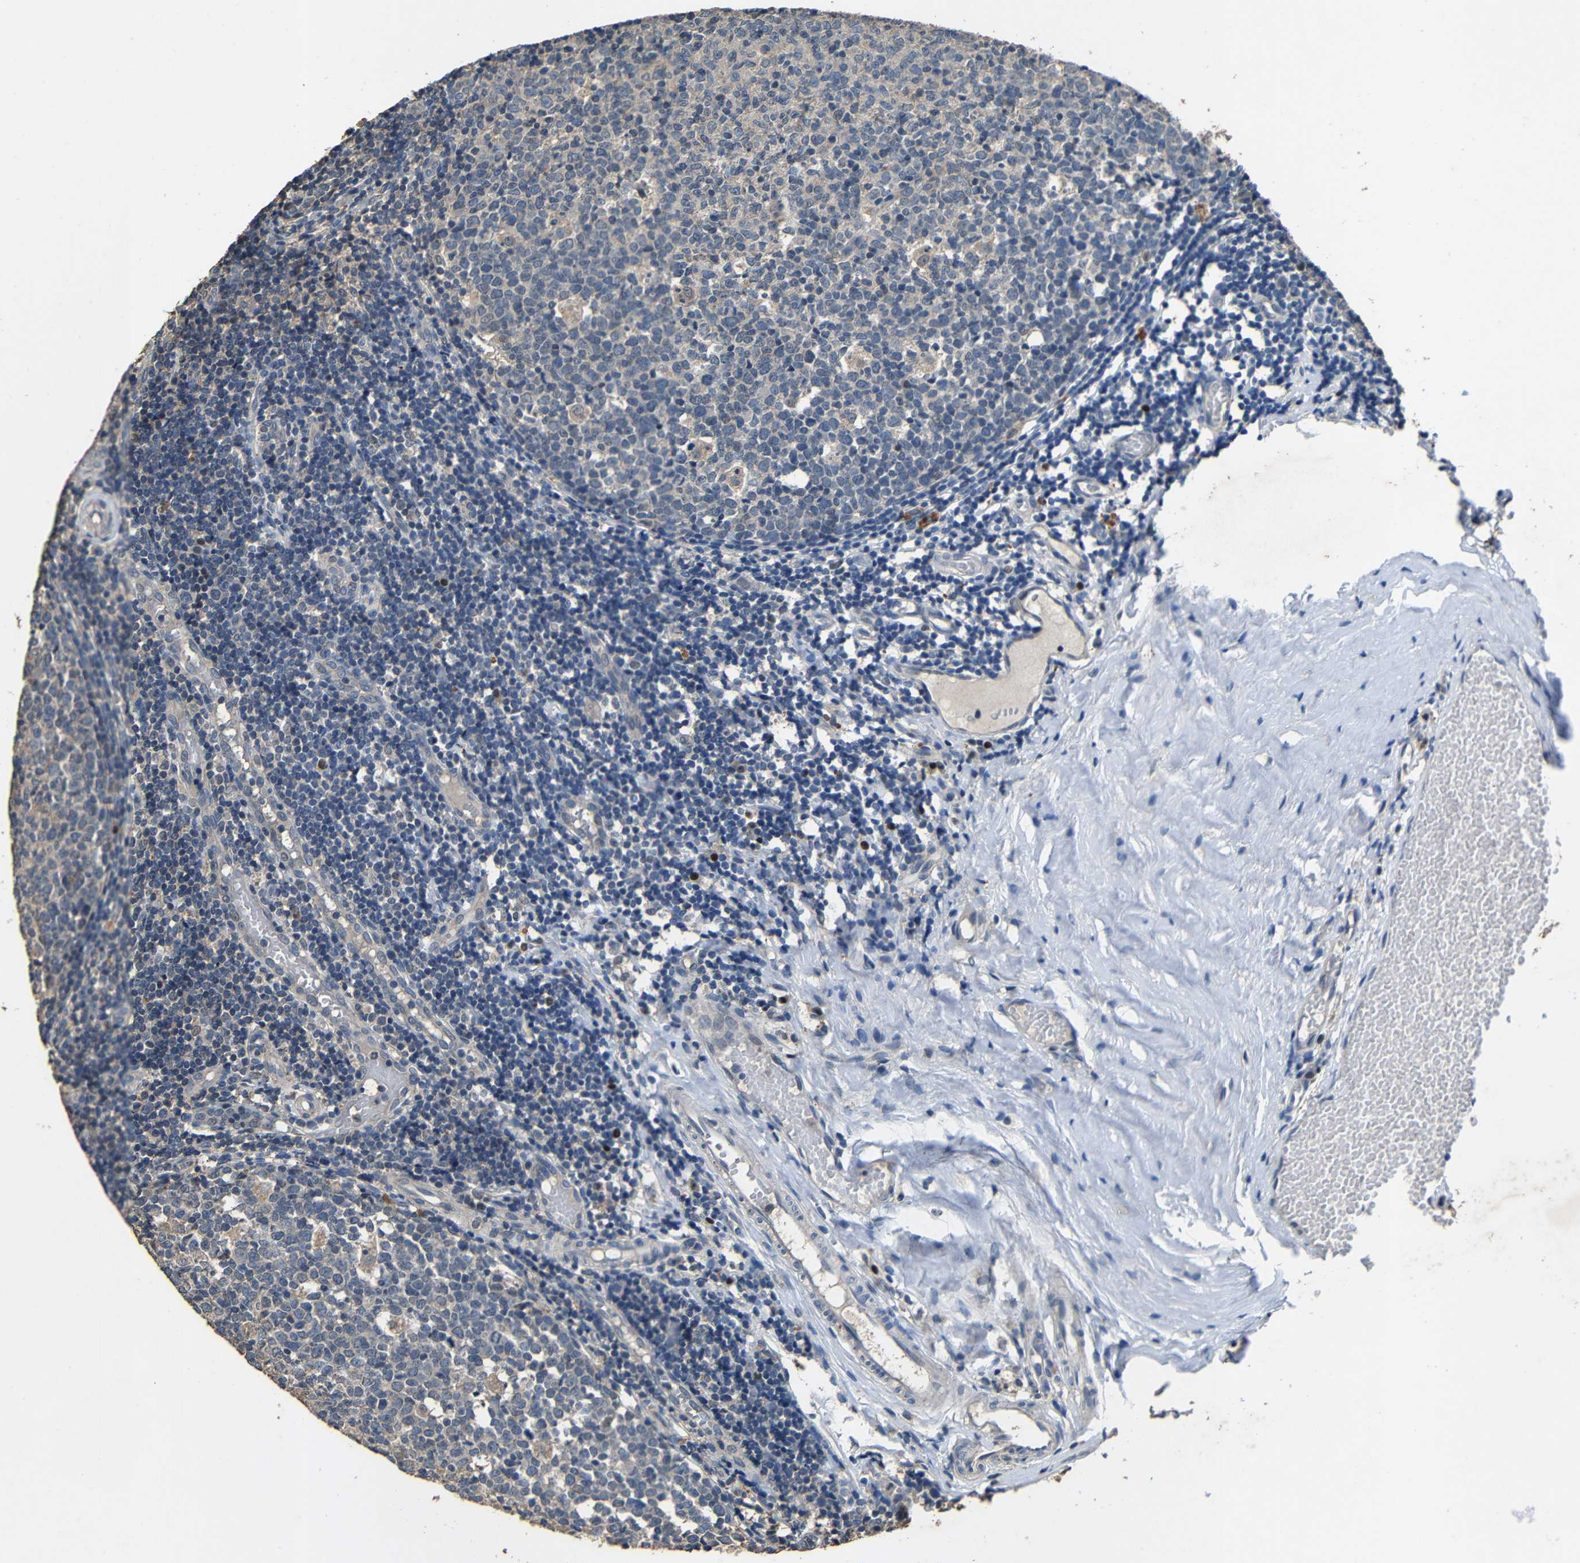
{"staining": {"intensity": "weak", "quantity": "25%-75%", "location": "cytoplasmic/membranous"}, "tissue": "tonsil", "cell_type": "Germinal center cells", "image_type": "normal", "snomed": [{"axis": "morphology", "description": "Normal tissue, NOS"}, {"axis": "topography", "description": "Tonsil"}], "caption": "Human tonsil stained for a protein (brown) demonstrates weak cytoplasmic/membranous positive expression in approximately 25%-75% of germinal center cells.", "gene": "C6orf89", "patient": {"sex": "female", "age": 19}}